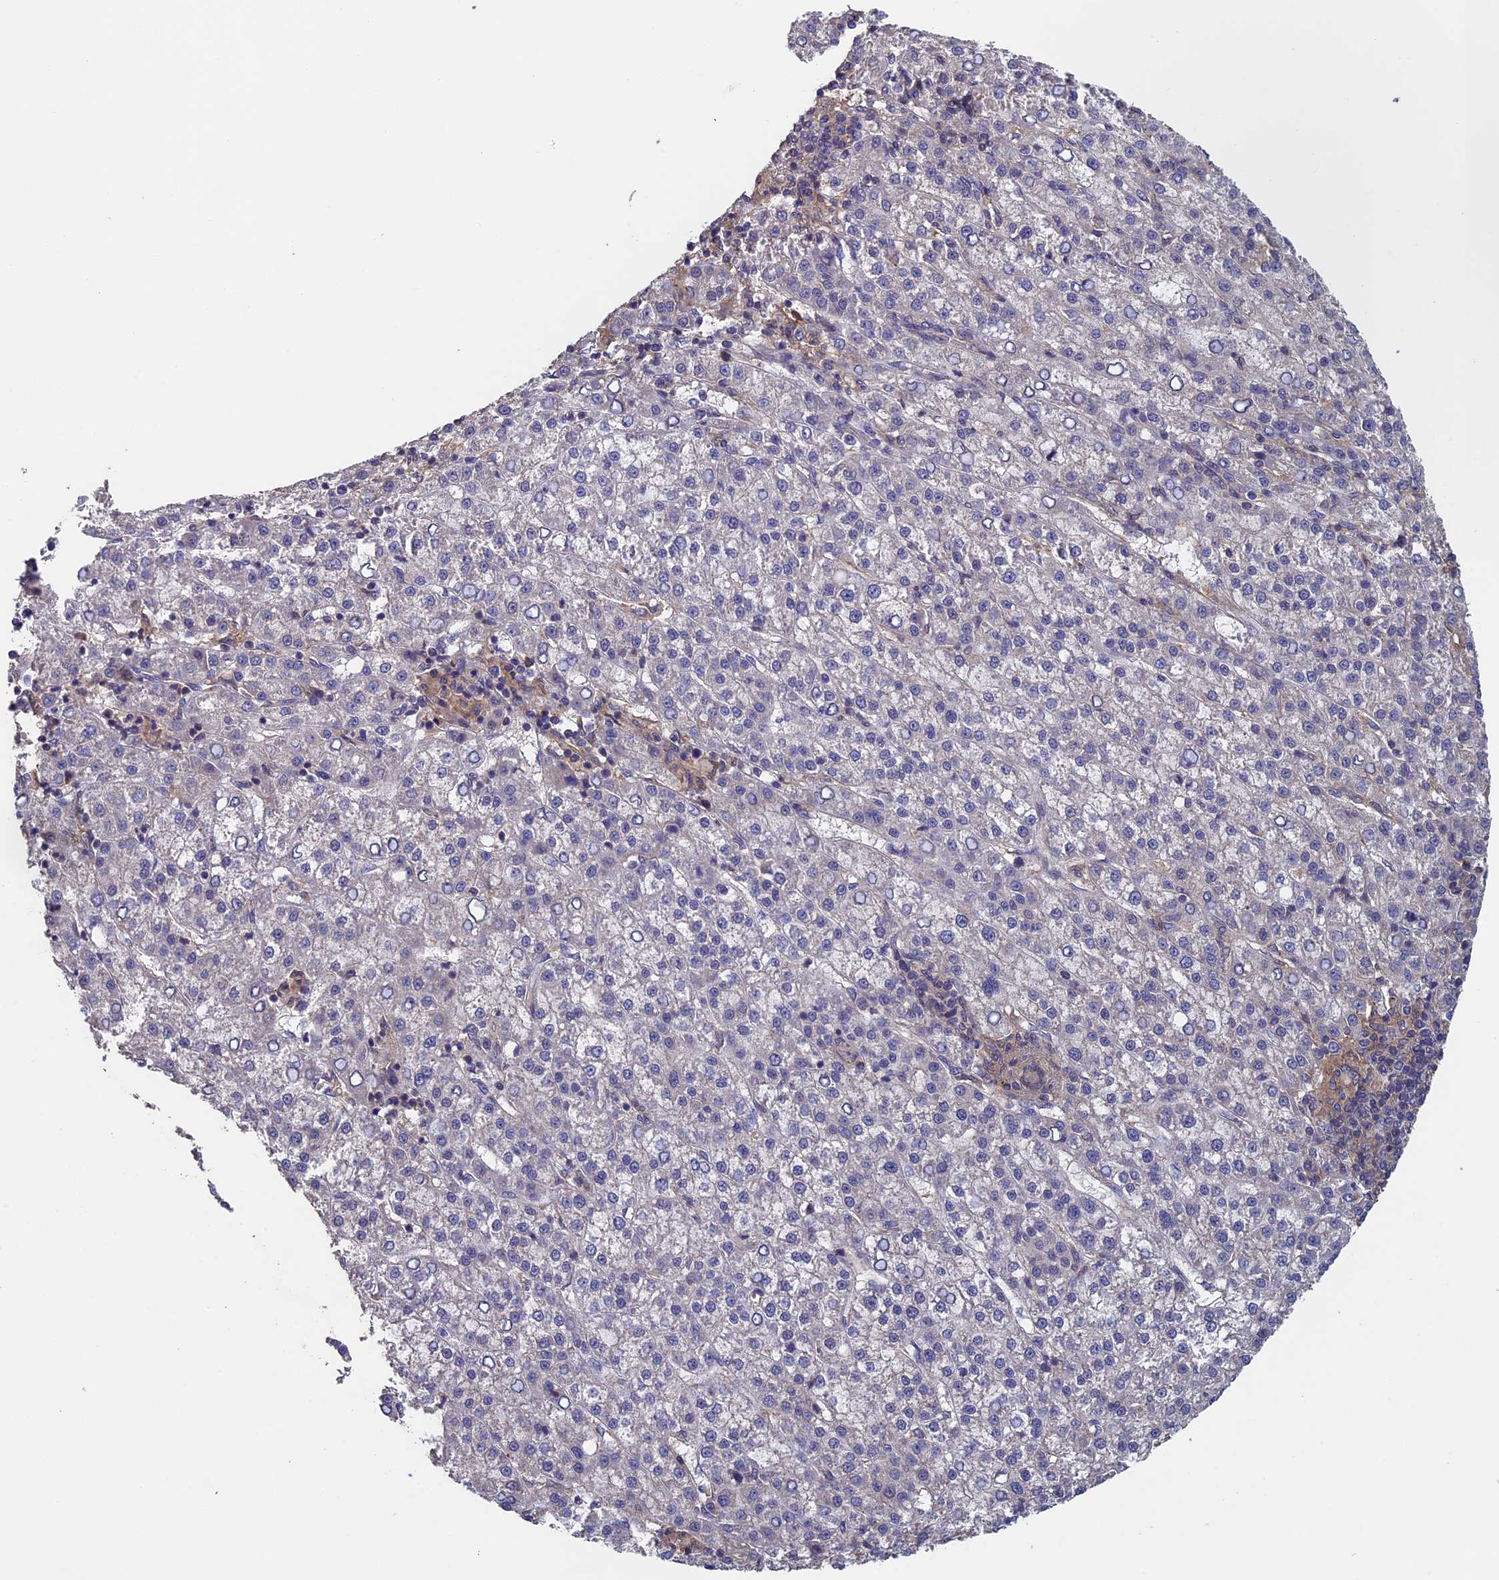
{"staining": {"intensity": "negative", "quantity": "none", "location": "none"}, "tissue": "liver cancer", "cell_type": "Tumor cells", "image_type": "cancer", "snomed": [{"axis": "morphology", "description": "Carcinoma, Hepatocellular, NOS"}, {"axis": "topography", "description": "Liver"}], "caption": "IHC photomicrograph of neoplastic tissue: liver cancer stained with DAB shows no significant protein positivity in tumor cells. The staining was performed using DAB (3,3'-diaminobenzidine) to visualize the protein expression in brown, while the nuclei were stained in blue with hematoxylin (Magnification: 20x).", "gene": "LCMT1", "patient": {"sex": "female", "age": 58}}